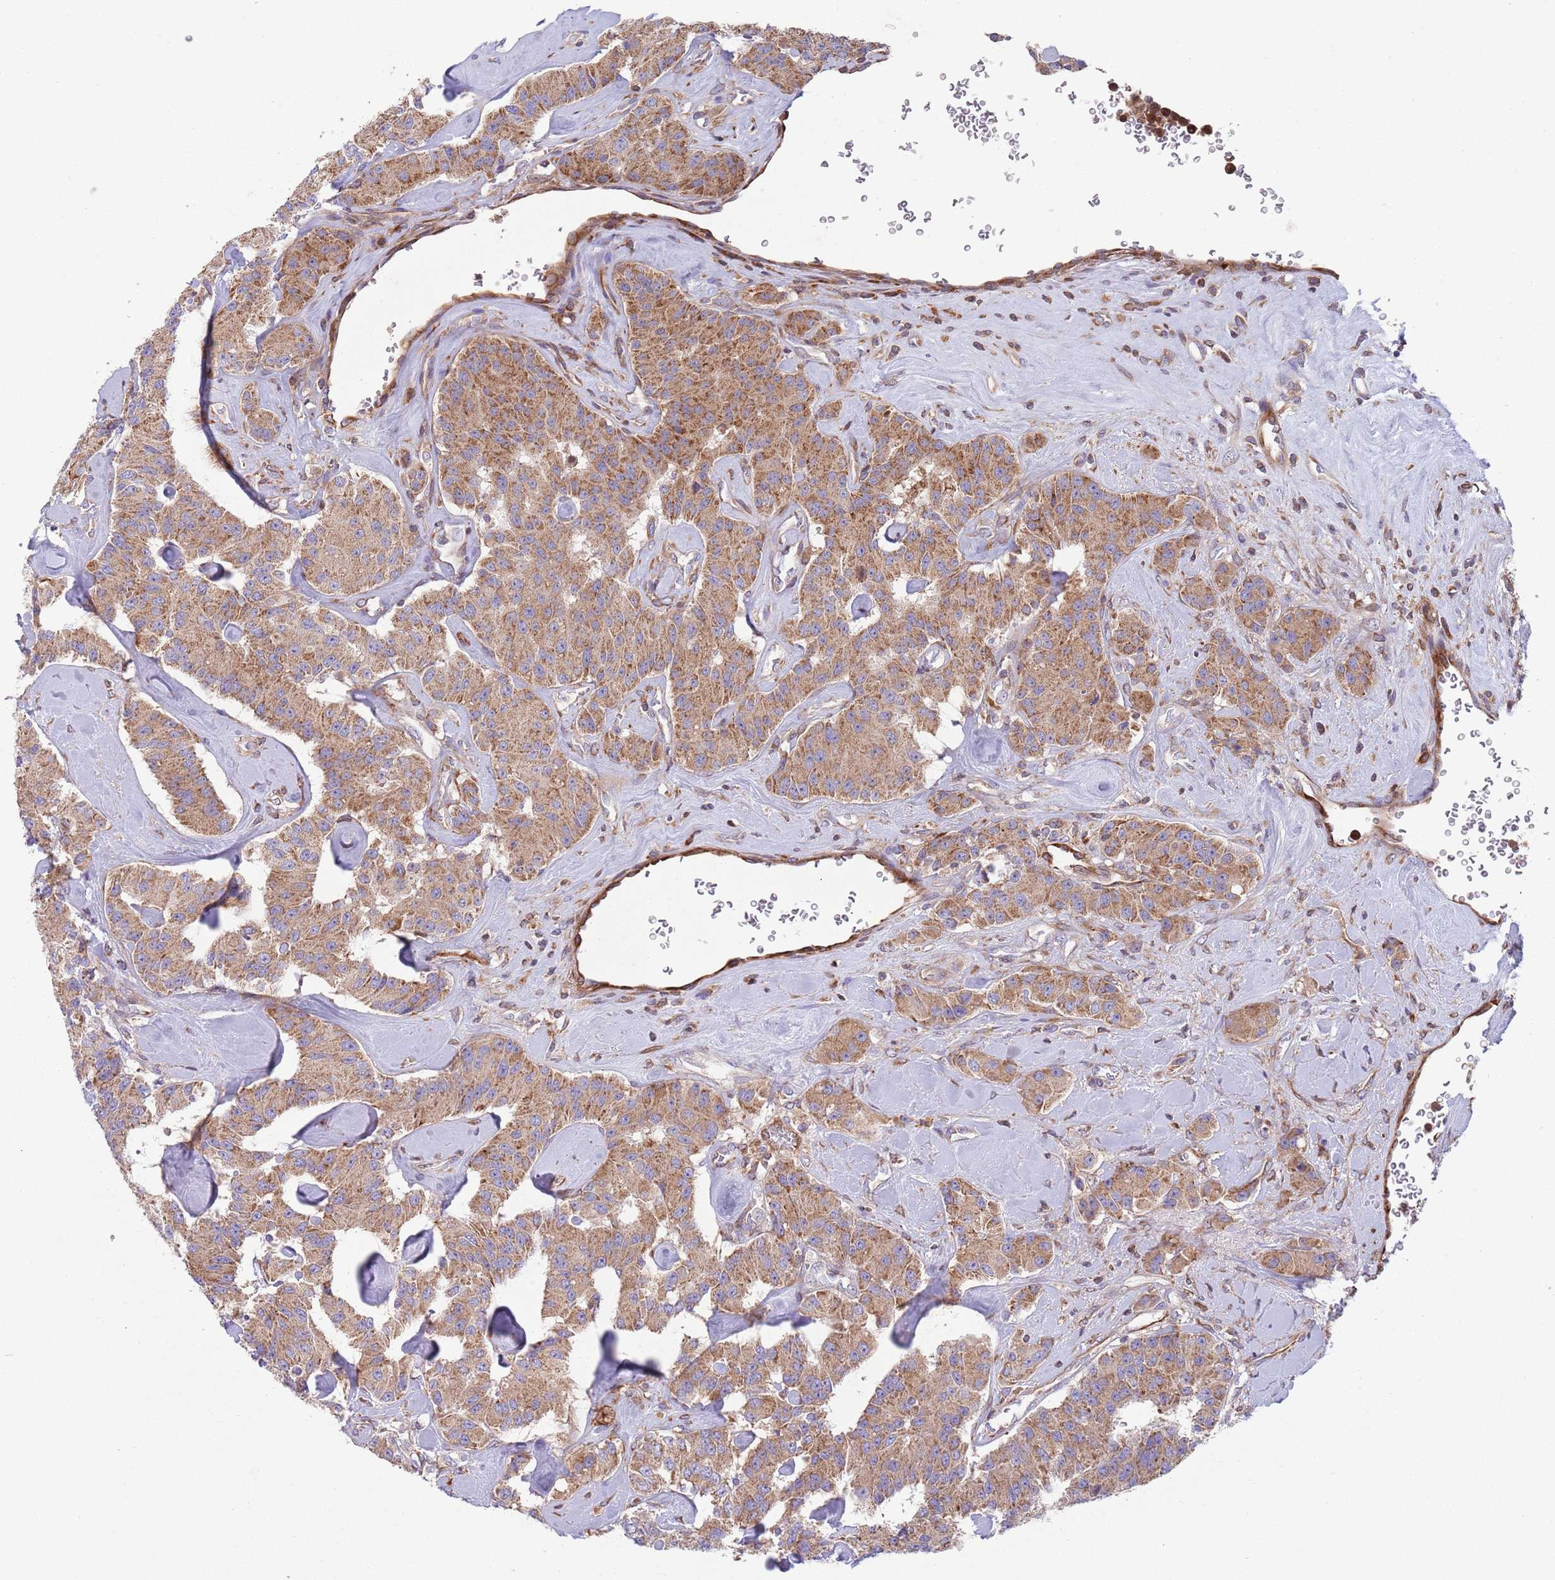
{"staining": {"intensity": "moderate", "quantity": ">75%", "location": "cytoplasmic/membranous"}, "tissue": "carcinoid", "cell_type": "Tumor cells", "image_type": "cancer", "snomed": [{"axis": "morphology", "description": "Carcinoid, malignant, NOS"}, {"axis": "topography", "description": "Pancreas"}], "caption": "Human carcinoid (malignant) stained for a protein (brown) reveals moderate cytoplasmic/membranous positive expression in about >75% of tumor cells.", "gene": "ZMYM5", "patient": {"sex": "male", "age": 41}}